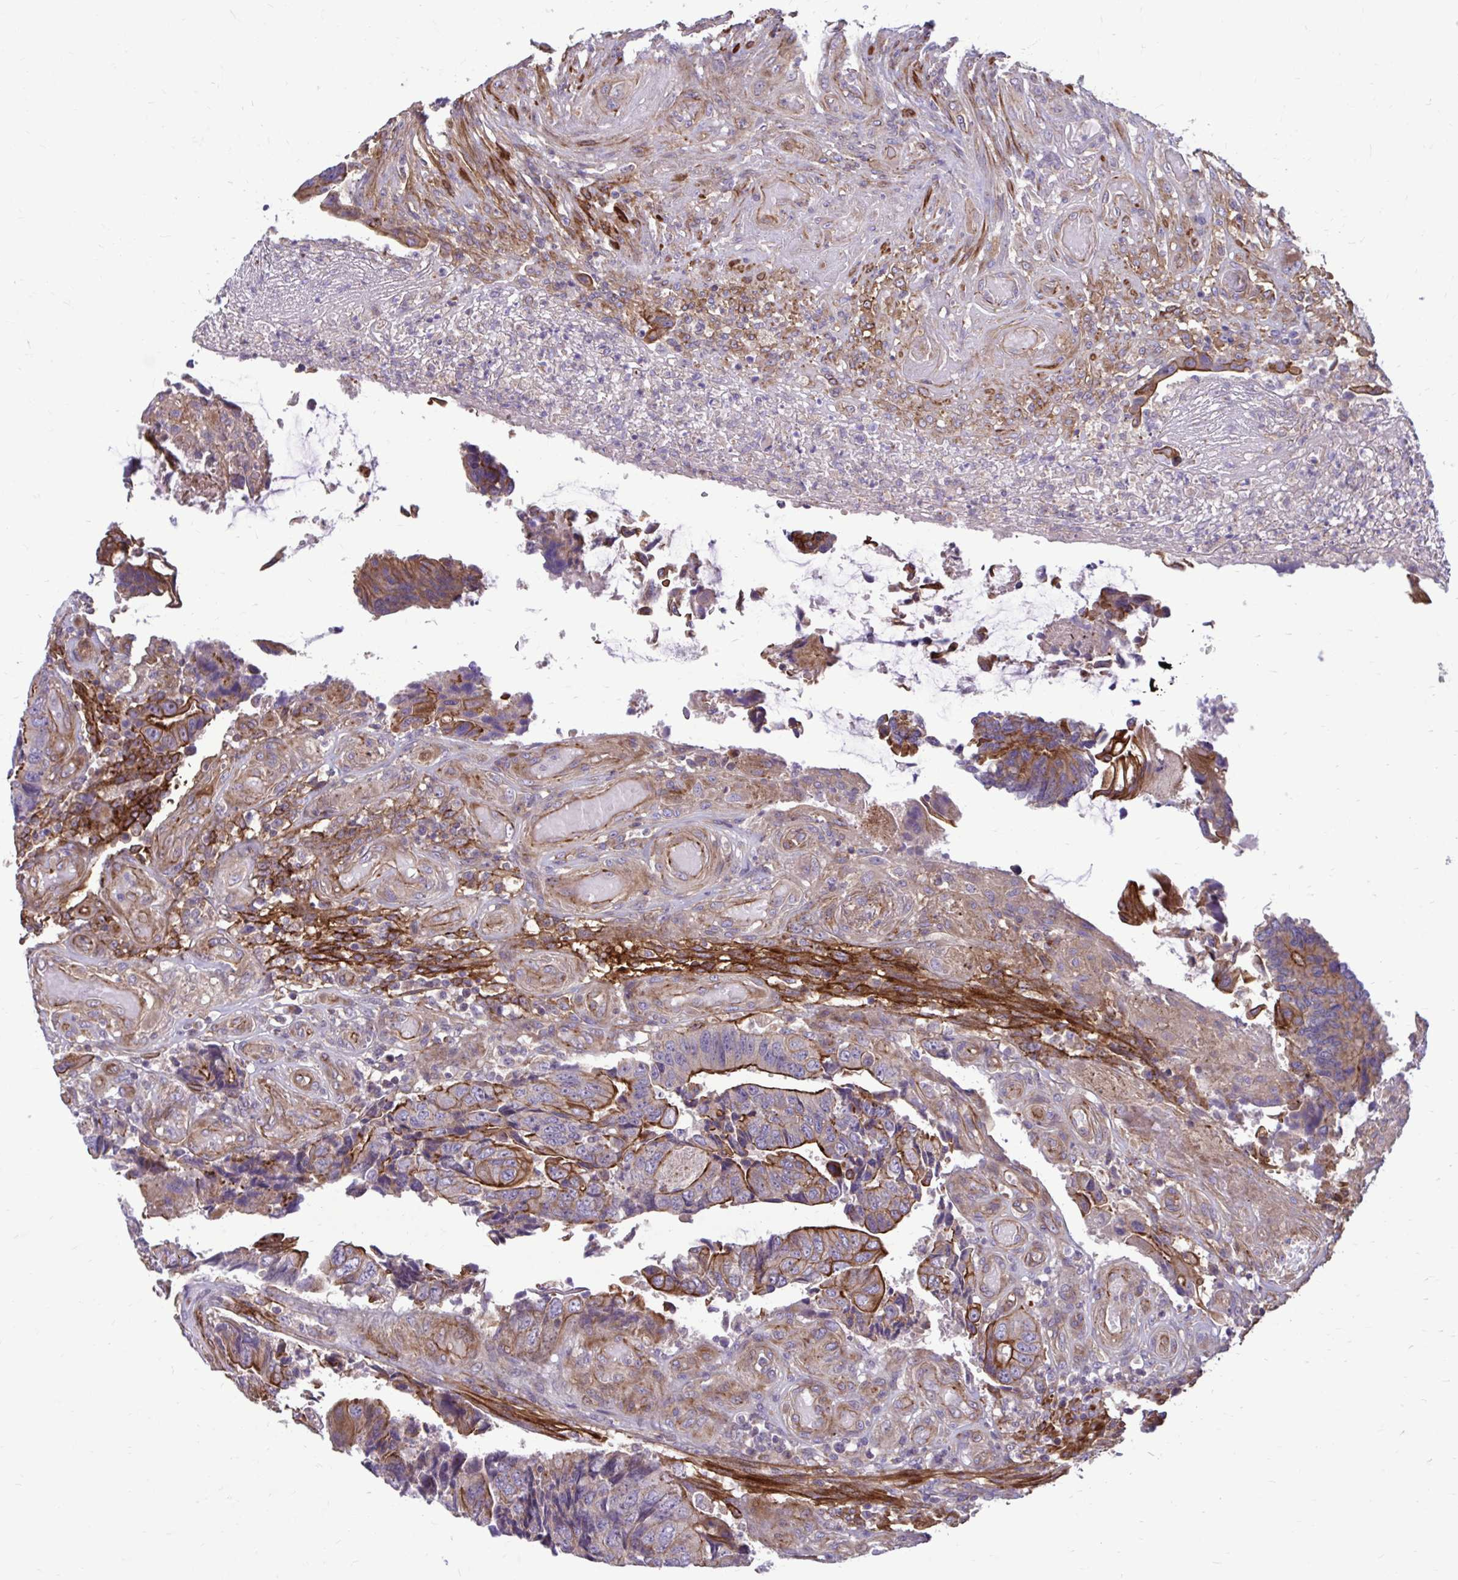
{"staining": {"intensity": "strong", "quantity": "25%-75%", "location": "cytoplasmic/membranous"}, "tissue": "colorectal cancer", "cell_type": "Tumor cells", "image_type": "cancer", "snomed": [{"axis": "morphology", "description": "Adenocarcinoma, NOS"}, {"axis": "topography", "description": "Colon"}], "caption": "Protein expression analysis of colorectal adenocarcinoma demonstrates strong cytoplasmic/membranous expression in approximately 25%-75% of tumor cells.", "gene": "FAP", "patient": {"sex": "male", "age": 87}}